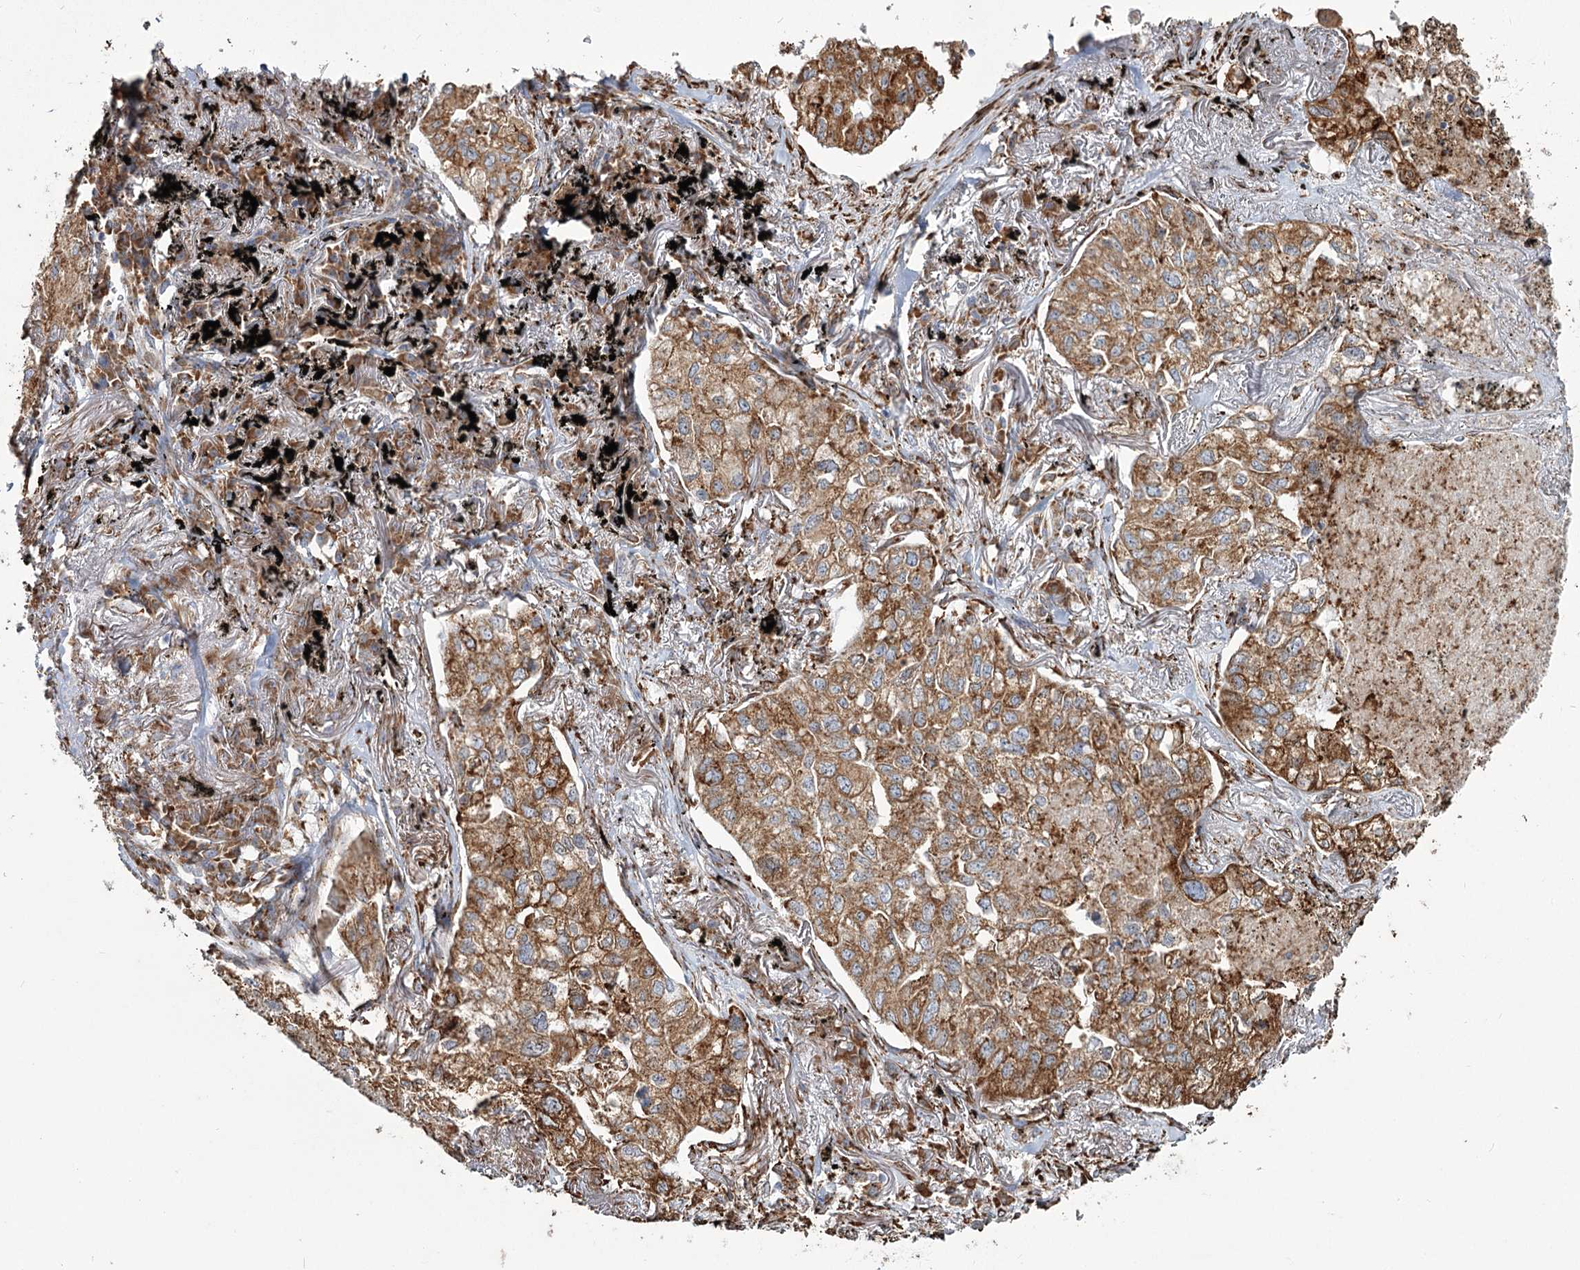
{"staining": {"intensity": "moderate", "quantity": ">75%", "location": "cytoplasmic/membranous"}, "tissue": "lung cancer", "cell_type": "Tumor cells", "image_type": "cancer", "snomed": [{"axis": "morphology", "description": "Adenocarcinoma, NOS"}, {"axis": "topography", "description": "Lung"}], "caption": "Immunohistochemical staining of human lung adenocarcinoma reveals moderate cytoplasmic/membranous protein staining in about >75% of tumor cells.", "gene": "ZCCHC9", "patient": {"sex": "male", "age": 65}}